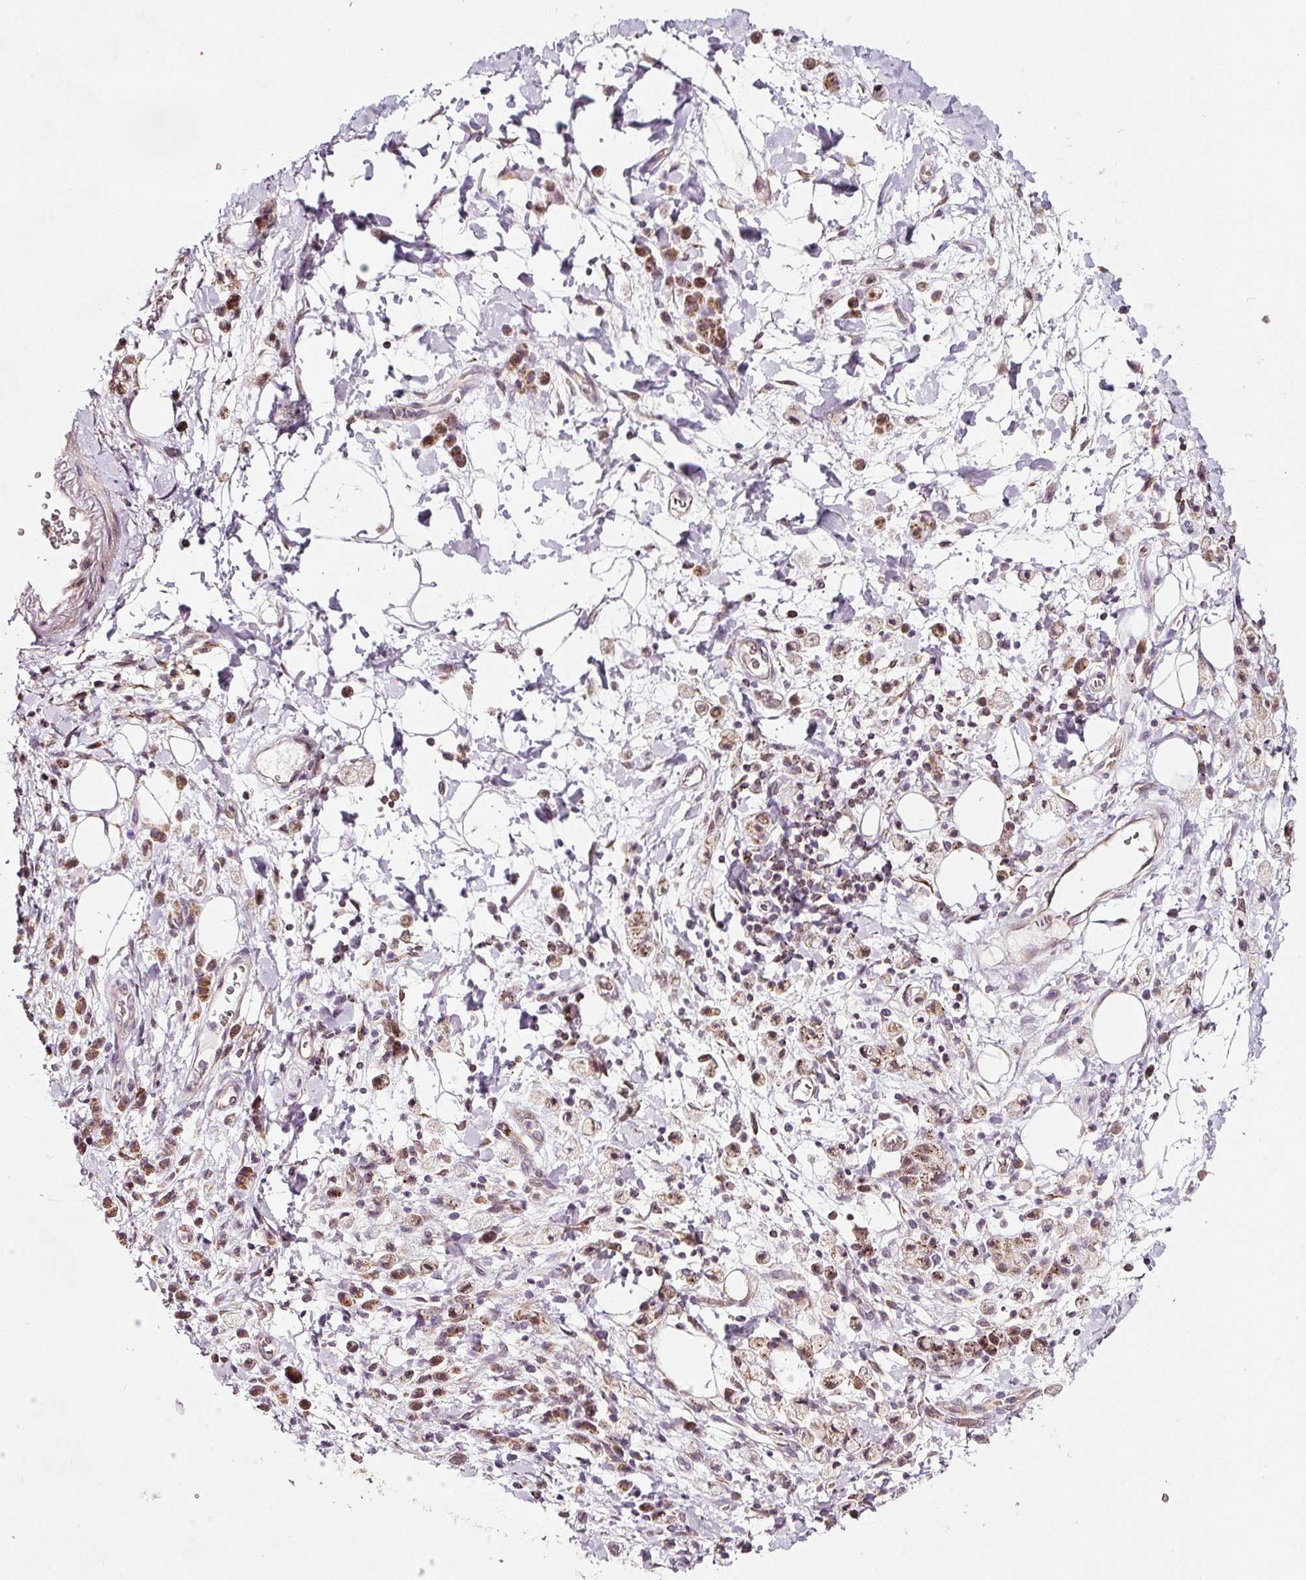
{"staining": {"intensity": "moderate", "quantity": ">75%", "location": "cytoplasmic/membranous,nuclear"}, "tissue": "stomach cancer", "cell_type": "Tumor cells", "image_type": "cancer", "snomed": [{"axis": "morphology", "description": "Adenocarcinoma, NOS"}, {"axis": "topography", "description": "Stomach"}], "caption": "Stomach adenocarcinoma stained with a protein marker demonstrates moderate staining in tumor cells.", "gene": "ZNF460", "patient": {"sex": "male", "age": 77}}